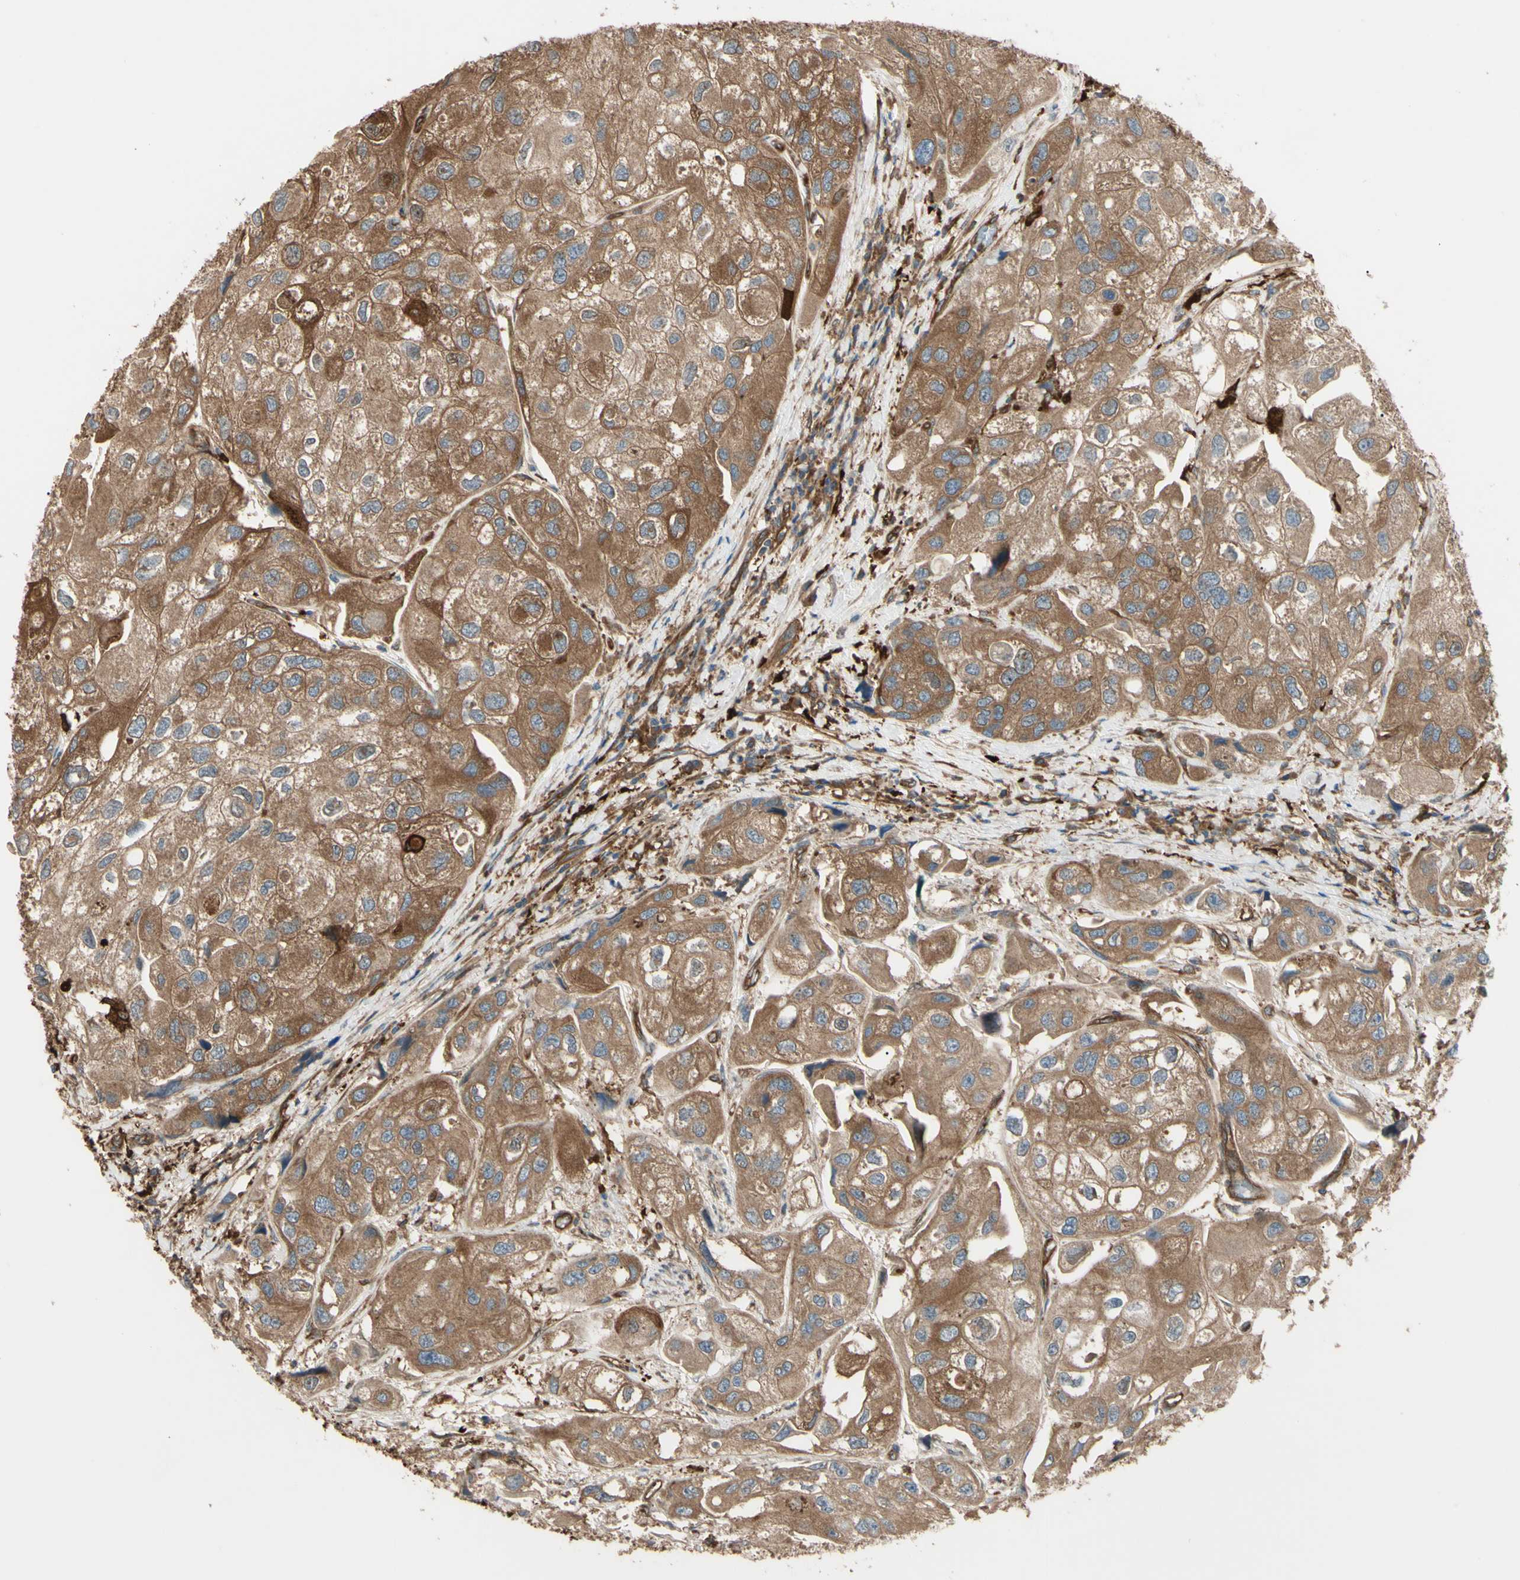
{"staining": {"intensity": "moderate", "quantity": ">75%", "location": "cytoplasmic/membranous"}, "tissue": "urothelial cancer", "cell_type": "Tumor cells", "image_type": "cancer", "snomed": [{"axis": "morphology", "description": "Urothelial carcinoma, High grade"}, {"axis": "topography", "description": "Urinary bladder"}], "caption": "IHC of human urothelial cancer reveals medium levels of moderate cytoplasmic/membranous staining in approximately >75% of tumor cells. (DAB (3,3'-diaminobenzidine) IHC, brown staining for protein, blue staining for nuclei).", "gene": "PTPN12", "patient": {"sex": "female", "age": 64}}